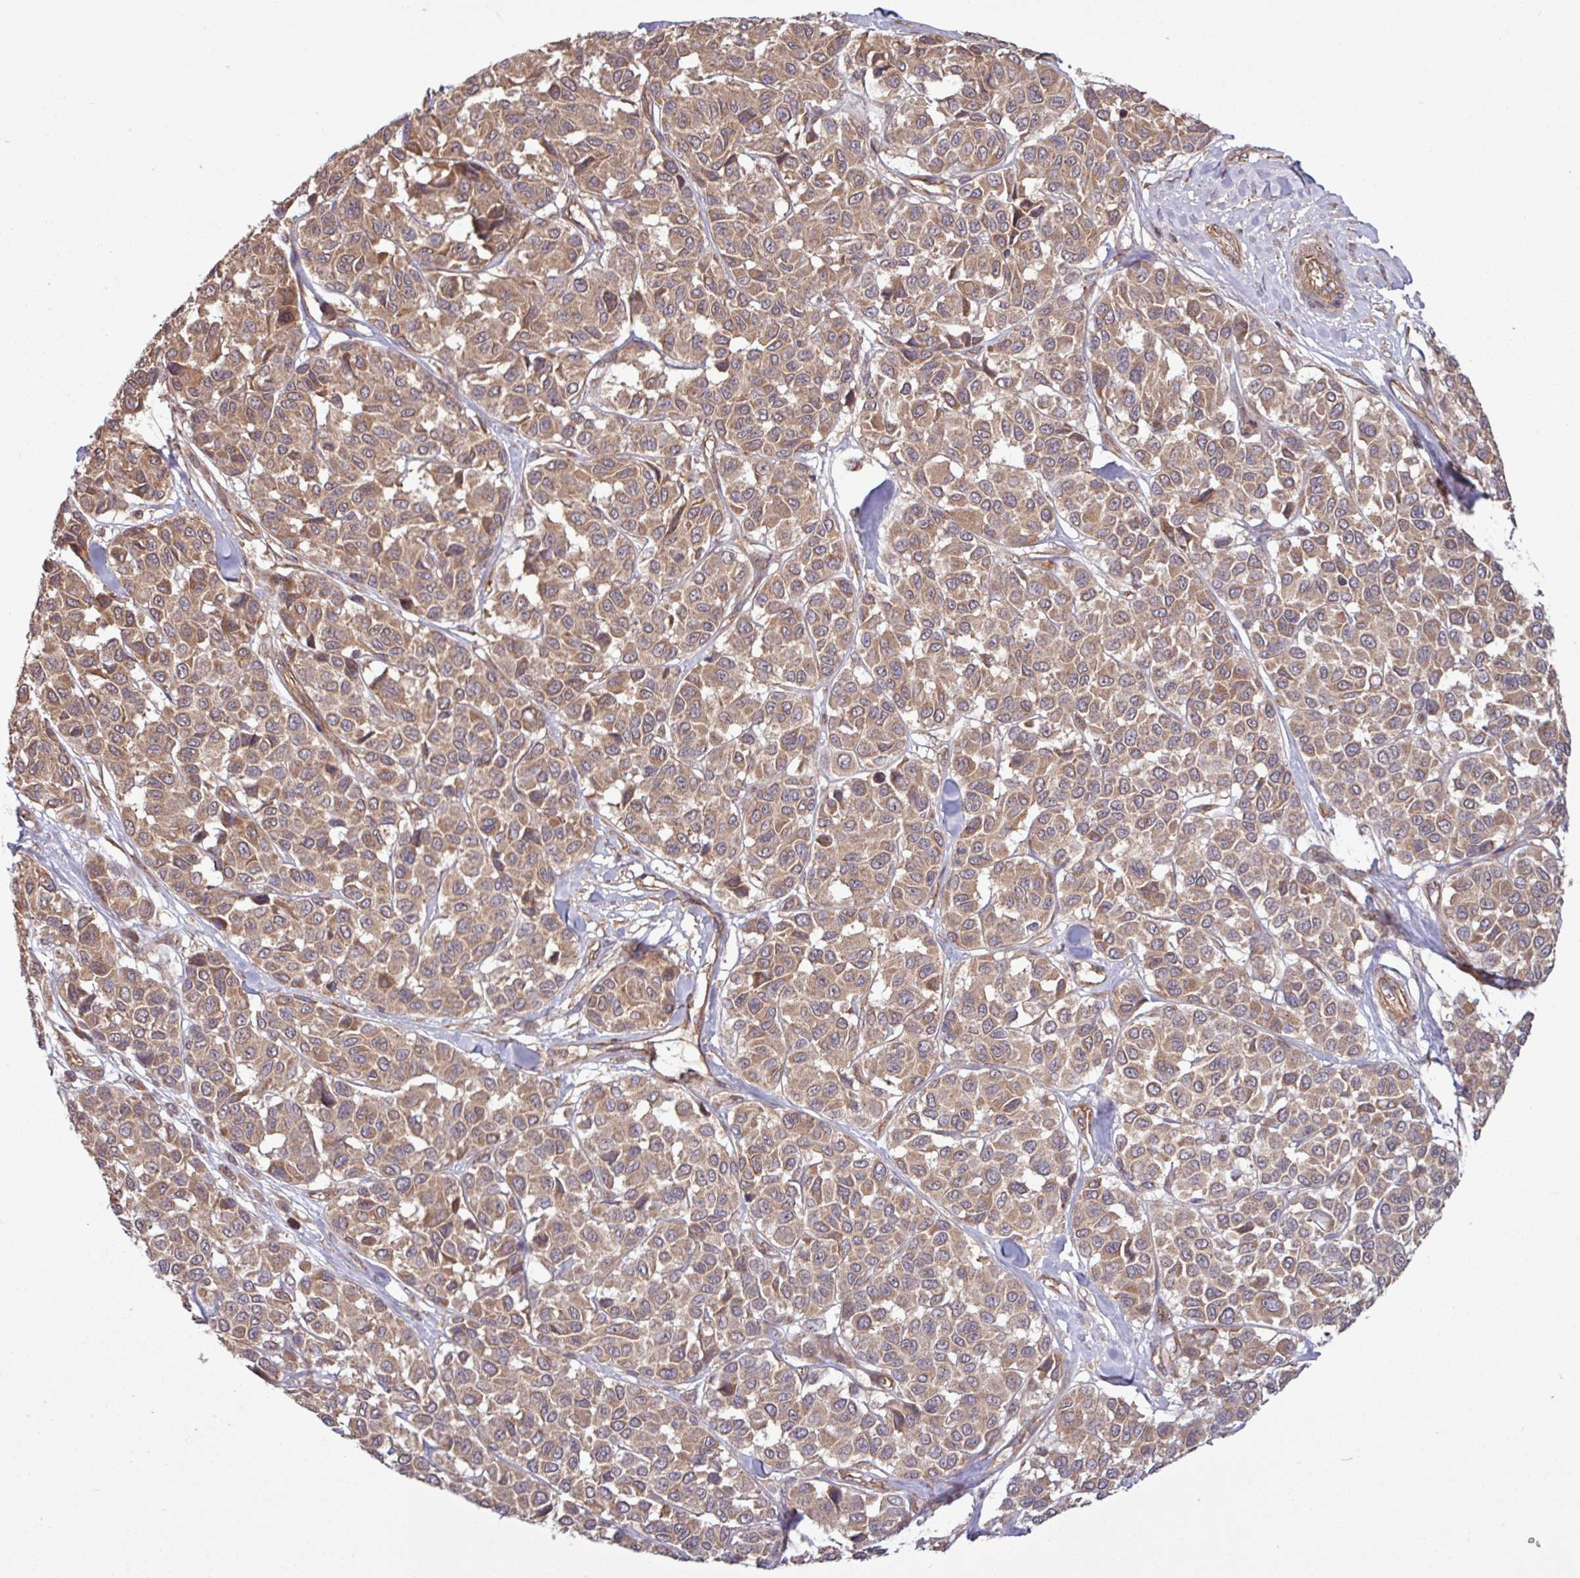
{"staining": {"intensity": "moderate", "quantity": ">75%", "location": "cytoplasmic/membranous"}, "tissue": "melanoma", "cell_type": "Tumor cells", "image_type": "cancer", "snomed": [{"axis": "morphology", "description": "Malignant melanoma, NOS"}, {"axis": "topography", "description": "Skin"}], "caption": "DAB immunohistochemical staining of melanoma reveals moderate cytoplasmic/membranous protein staining in about >75% of tumor cells. (DAB IHC with brightfield microscopy, high magnification).", "gene": "TRABD2A", "patient": {"sex": "female", "age": 66}}